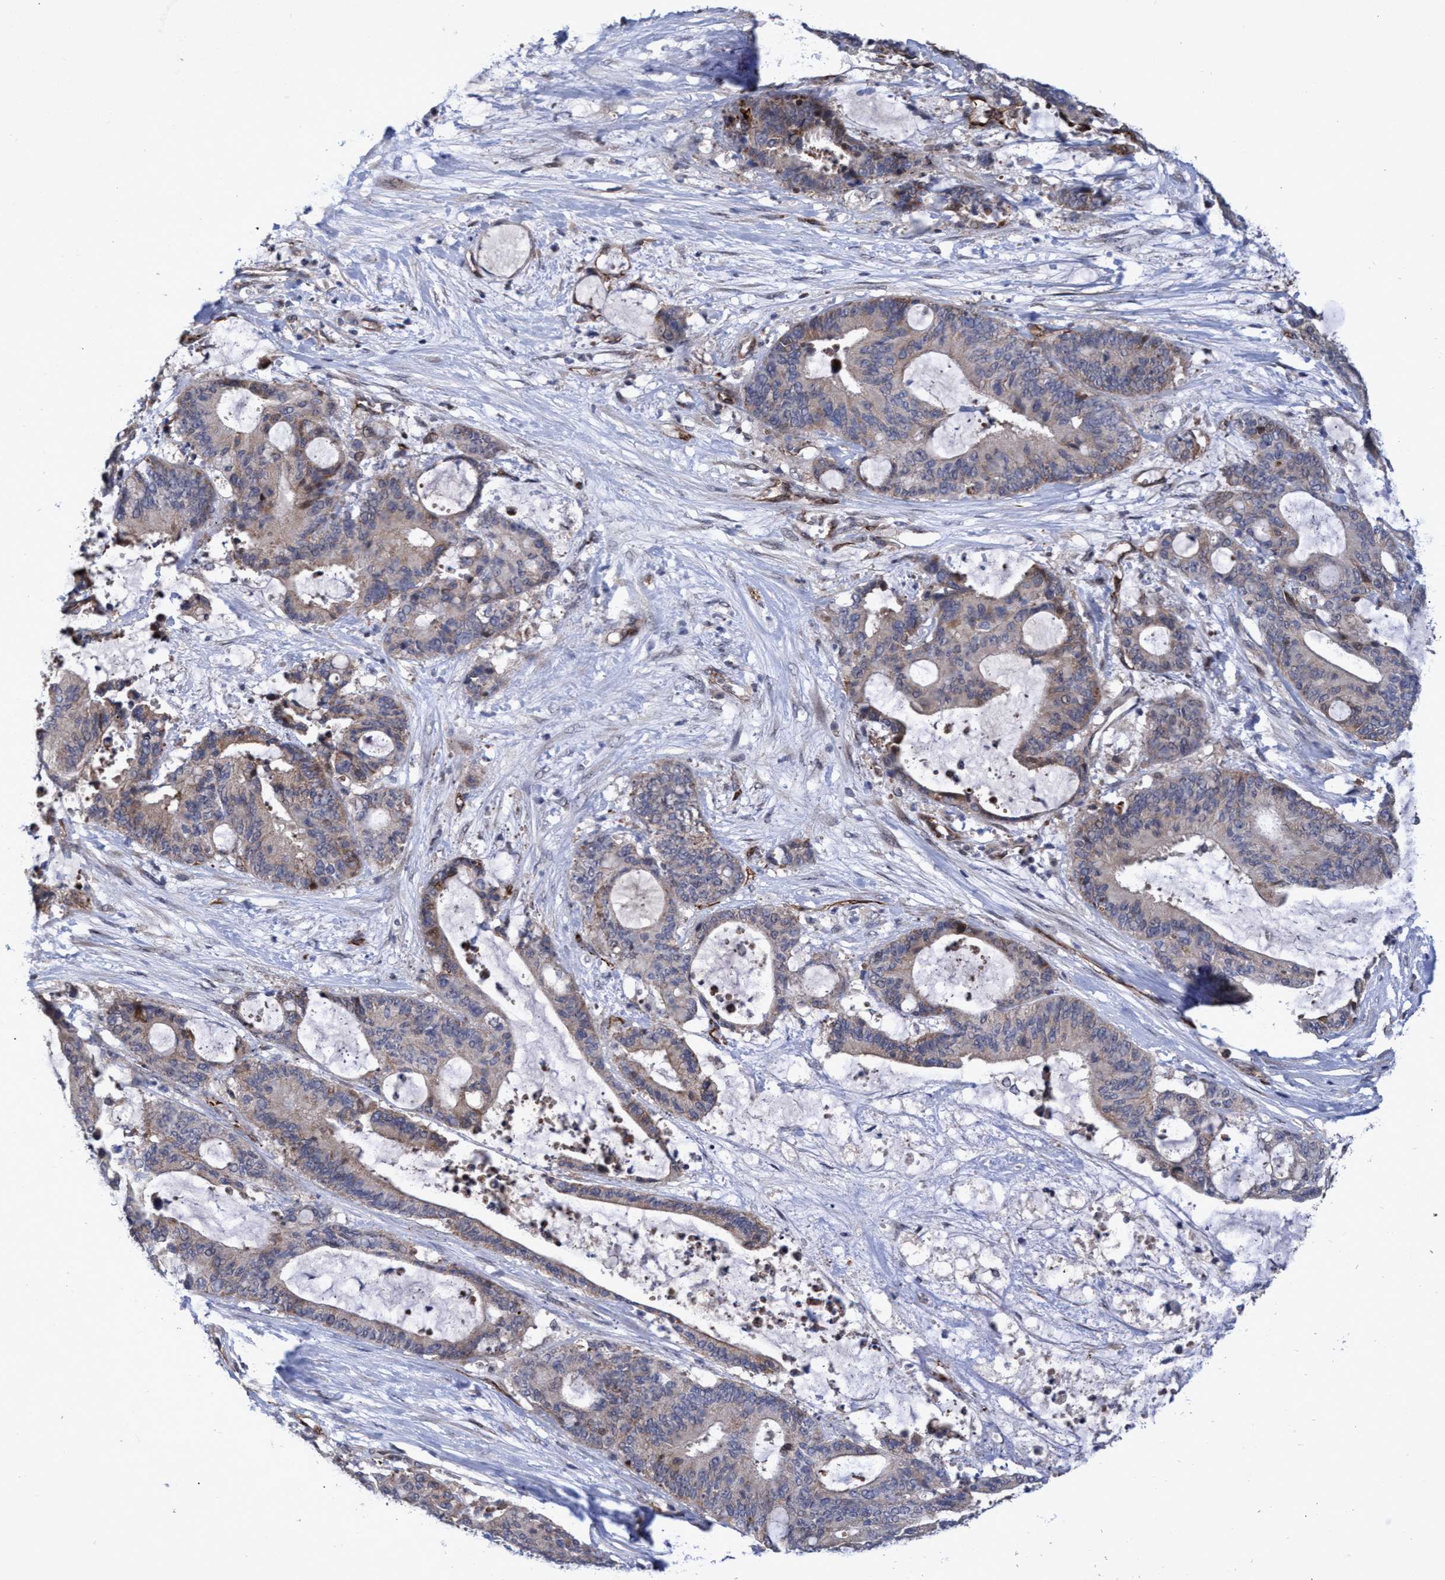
{"staining": {"intensity": "weak", "quantity": "25%-75%", "location": "cytoplasmic/membranous"}, "tissue": "liver cancer", "cell_type": "Tumor cells", "image_type": "cancer", "snomed": [{"axis": "morphology", "description": "Normal tissue, NOS"}, {"axis": "morphology", "description": "Cholangiocarcinoma"}, {"axis": "topography", "description": "Liver"}, {"axis": "topography", "description": "Peripheral nerve tissue"}], "caption": "A photomicrograph showing weak cytoplasmic/membranous expression in about 25%-75% of tumor cells in liver cancer (cholangiocarcinoma), as visualized by brown immunohistochemical staining.", "gene": "ZNF750", "patient": {"sex": "female", "age": 73}}